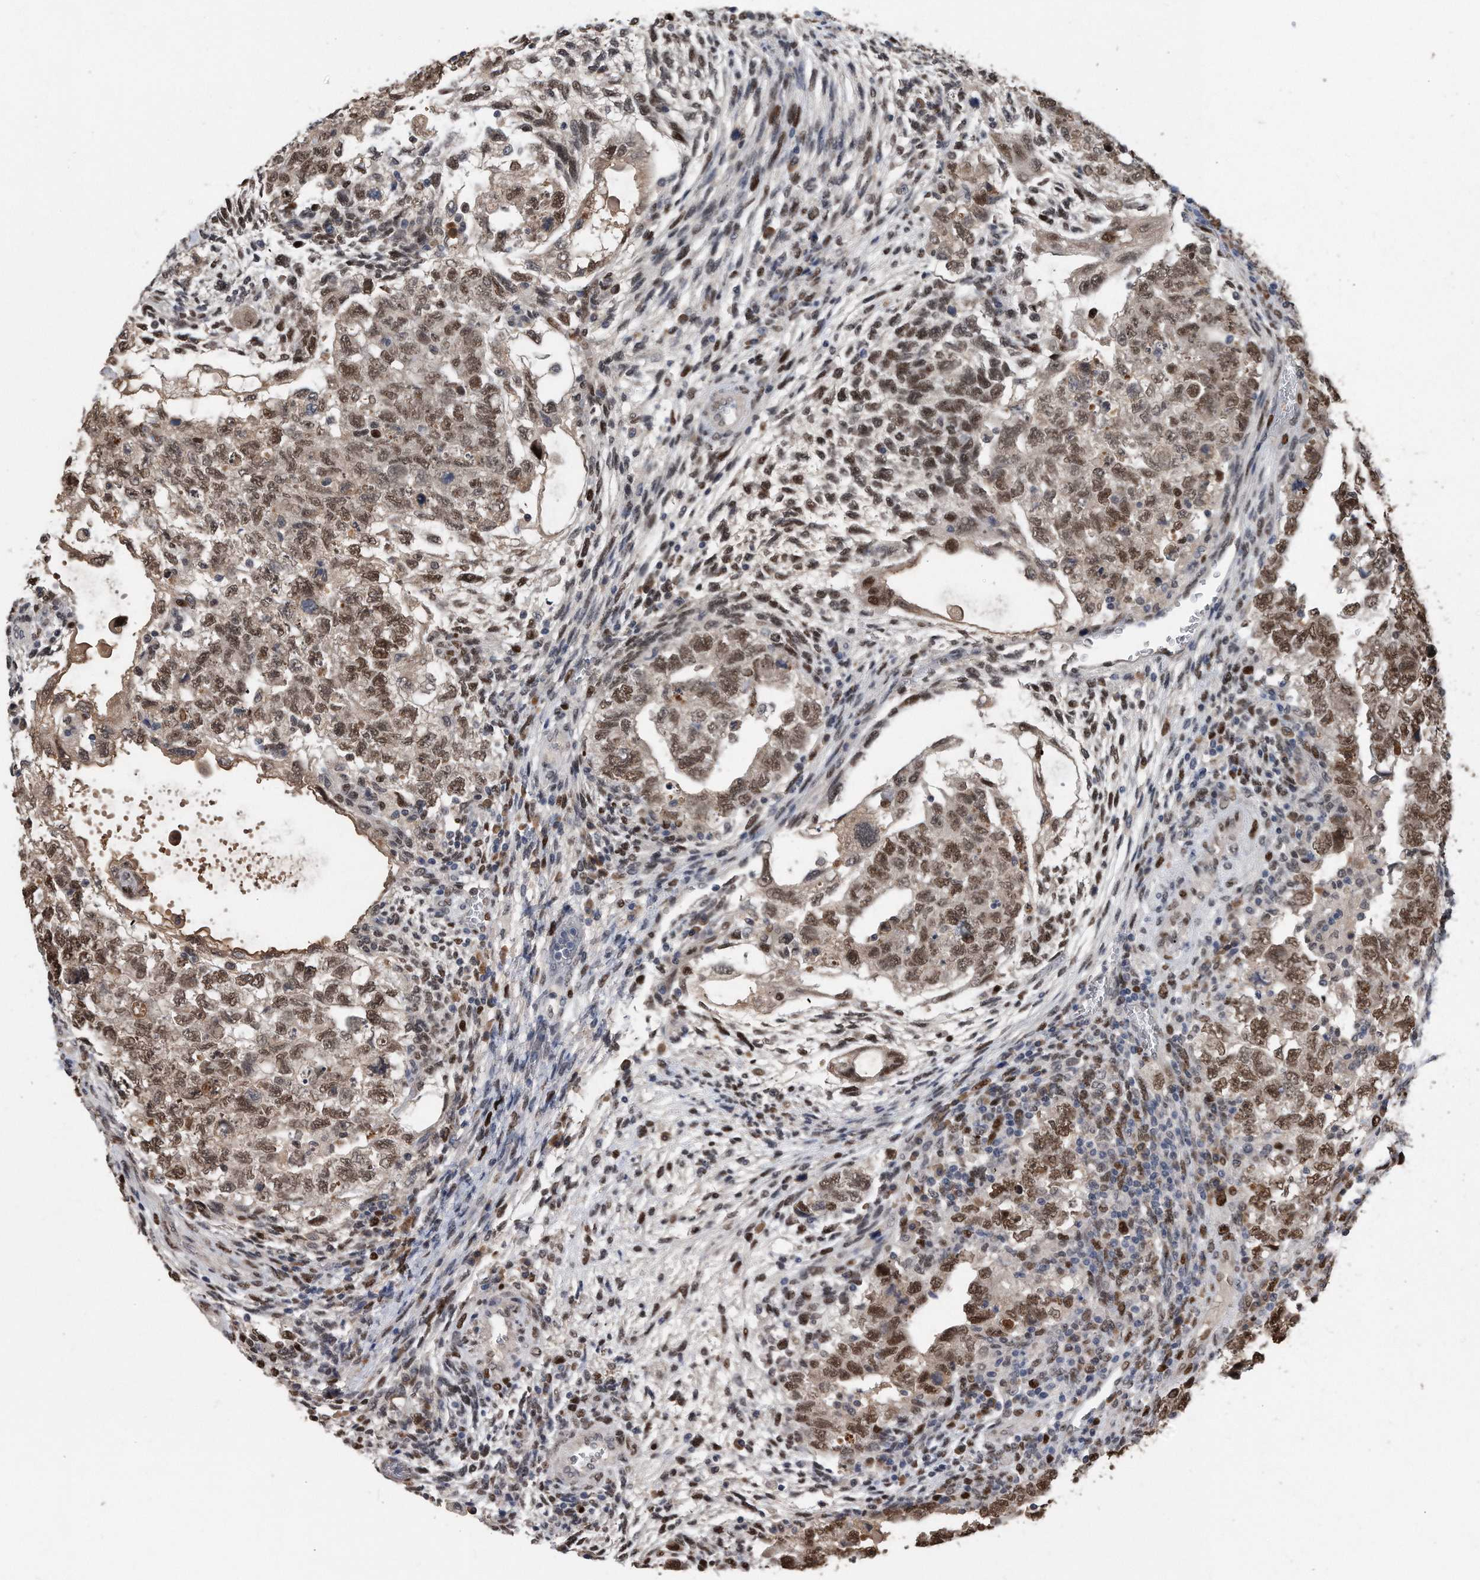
{"staining": {"intensity": "moderate", "quantity": ">75%", "location": "nuclear"}, "tissue": "testis cancer", "cell_type": "Tumor cells", "image_type": "cancer", "snomed": [{"axis": "morphology", "description": "Carcinoma, Embryonal, NOS"}, {"axis": "topography", "description": "Testis"}], "caption": "This is an image of immunohistochemistry staining of testis cancer, which shows moderate expression in the nuclear of tumor cells.", "gene": "PCNA", "patient": {"sex": "male", "age": 36}}